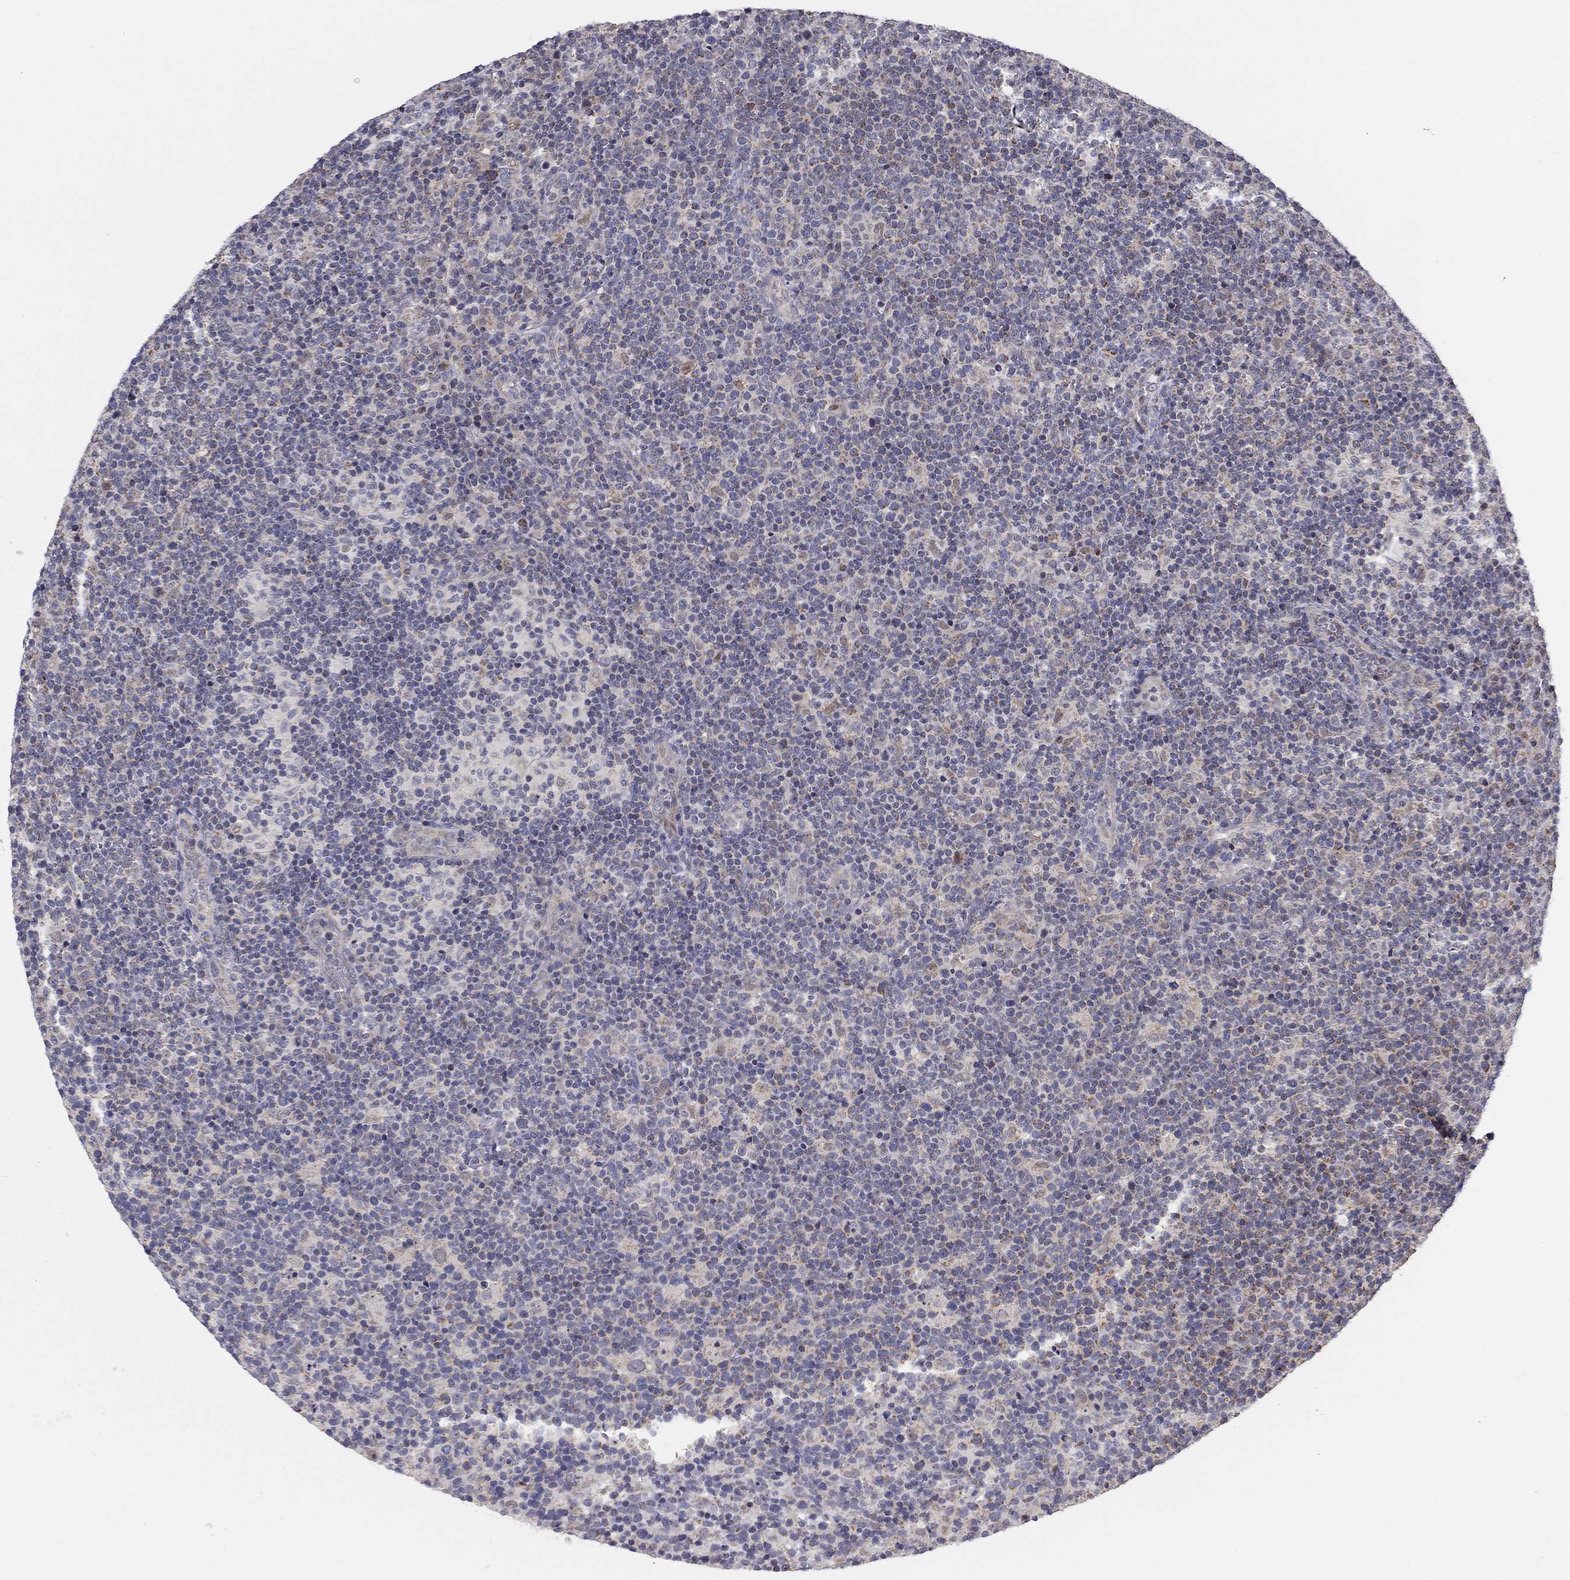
{"staining": {"intensity": "negative", "quantity": "none", "location": "none"}, "tissue": "lymphoma", "cell_type": "Tumor cells", "image_type": "cancer", "snomed": [{"axis": "morphology", "description": "Malignant lymphoma, non-Hodgkin's type, High grade"}, {"axis": "topography", "description": "Lymph node"}], "caption": "An immunohistochemistry (IHC) histopathology image of malignant lymphoma, non-Hodgkin's type (high-grade) is shown. There is no staining in tumor cells of malignant lymphoma, non-Hodgkin's type (high-grade).", "gene": "SLC2A9", "patient": {"sex": "male", "age": 61}}